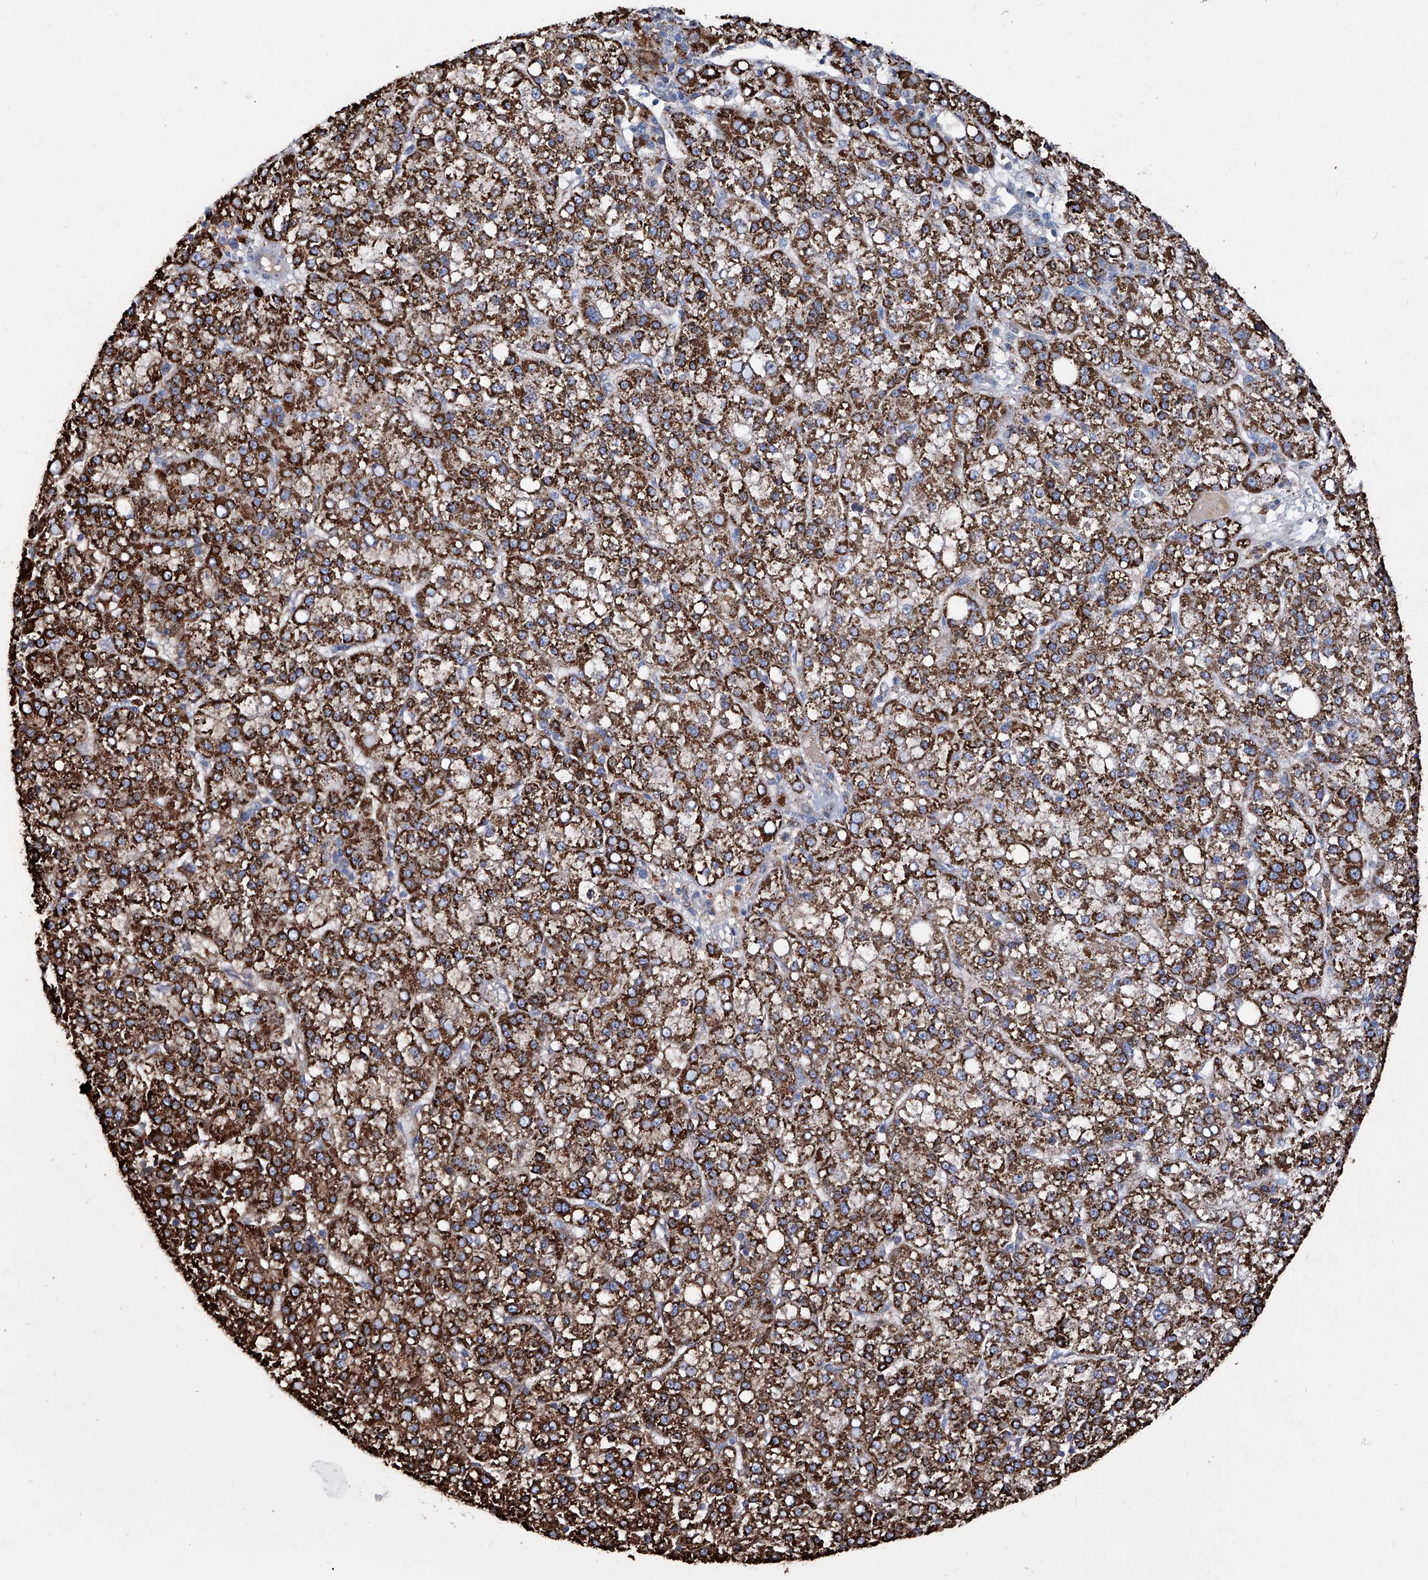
{"staining": {"intensity": "strong", "quantity": ">75%", "location": "cytoplasmic/membranous"}, "tissue": "liver cancer", "cell_type": "Tumor cells", "image_type": "cancer", "snomed": [{"axis": "morphology", "description": "Carcinoma, Hepatocellular, NOS"}, {"axis": "topography", "description": "Liver"}], "caption": "DAB immunohistochemical staining of liver cancer (hepatocellular carcinoma) reveals strong cytoplasmic/membranous protein positivity in about >75% of tumor cells.", "gene": "NHS", "patient": {"sex": "female", "age": 58}}